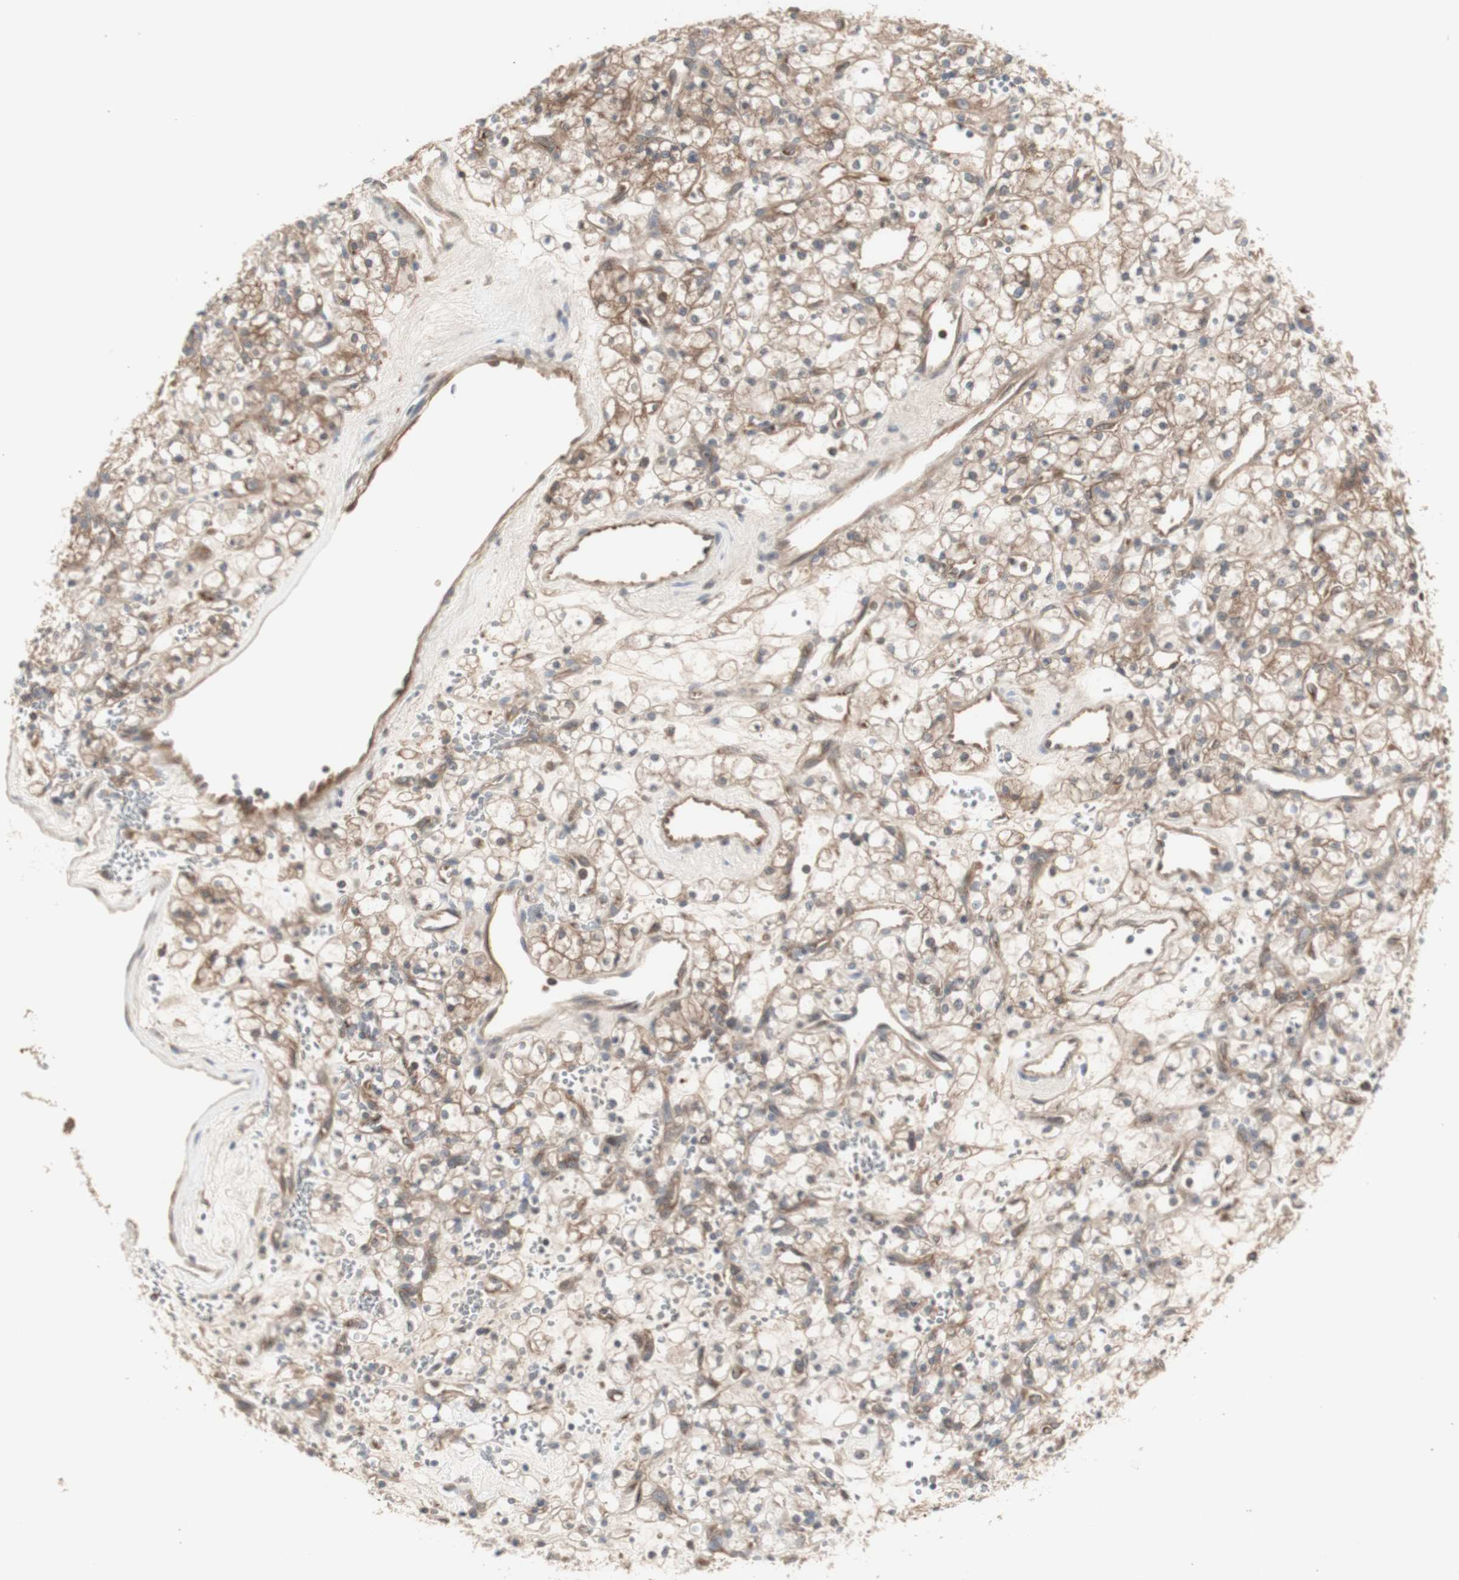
{"staining": {"intensity": "moderate", "quantity": ">75%", "location": "cytoplasmic/membranous"}, "tissue": "renal cancer", "cell_type": "Tumor cells", "image_type": "cancer", "snomed": [{"axis": "morphology", "description": "Adenocarcinoma, NOS"}, {"axis": "topography", "description": "Kidney"}], "caption": "Immunohistochemistry (DAB (3,3'-diaminobenzidine)) staining of human renal adenocarcinoma demonstrates moderate cytoplasmic/membranous protein positivity in about >75% of tumor cells.", "gene": "CHURC1-FNTB", "patient": {"sex": "female", "age": 60}}